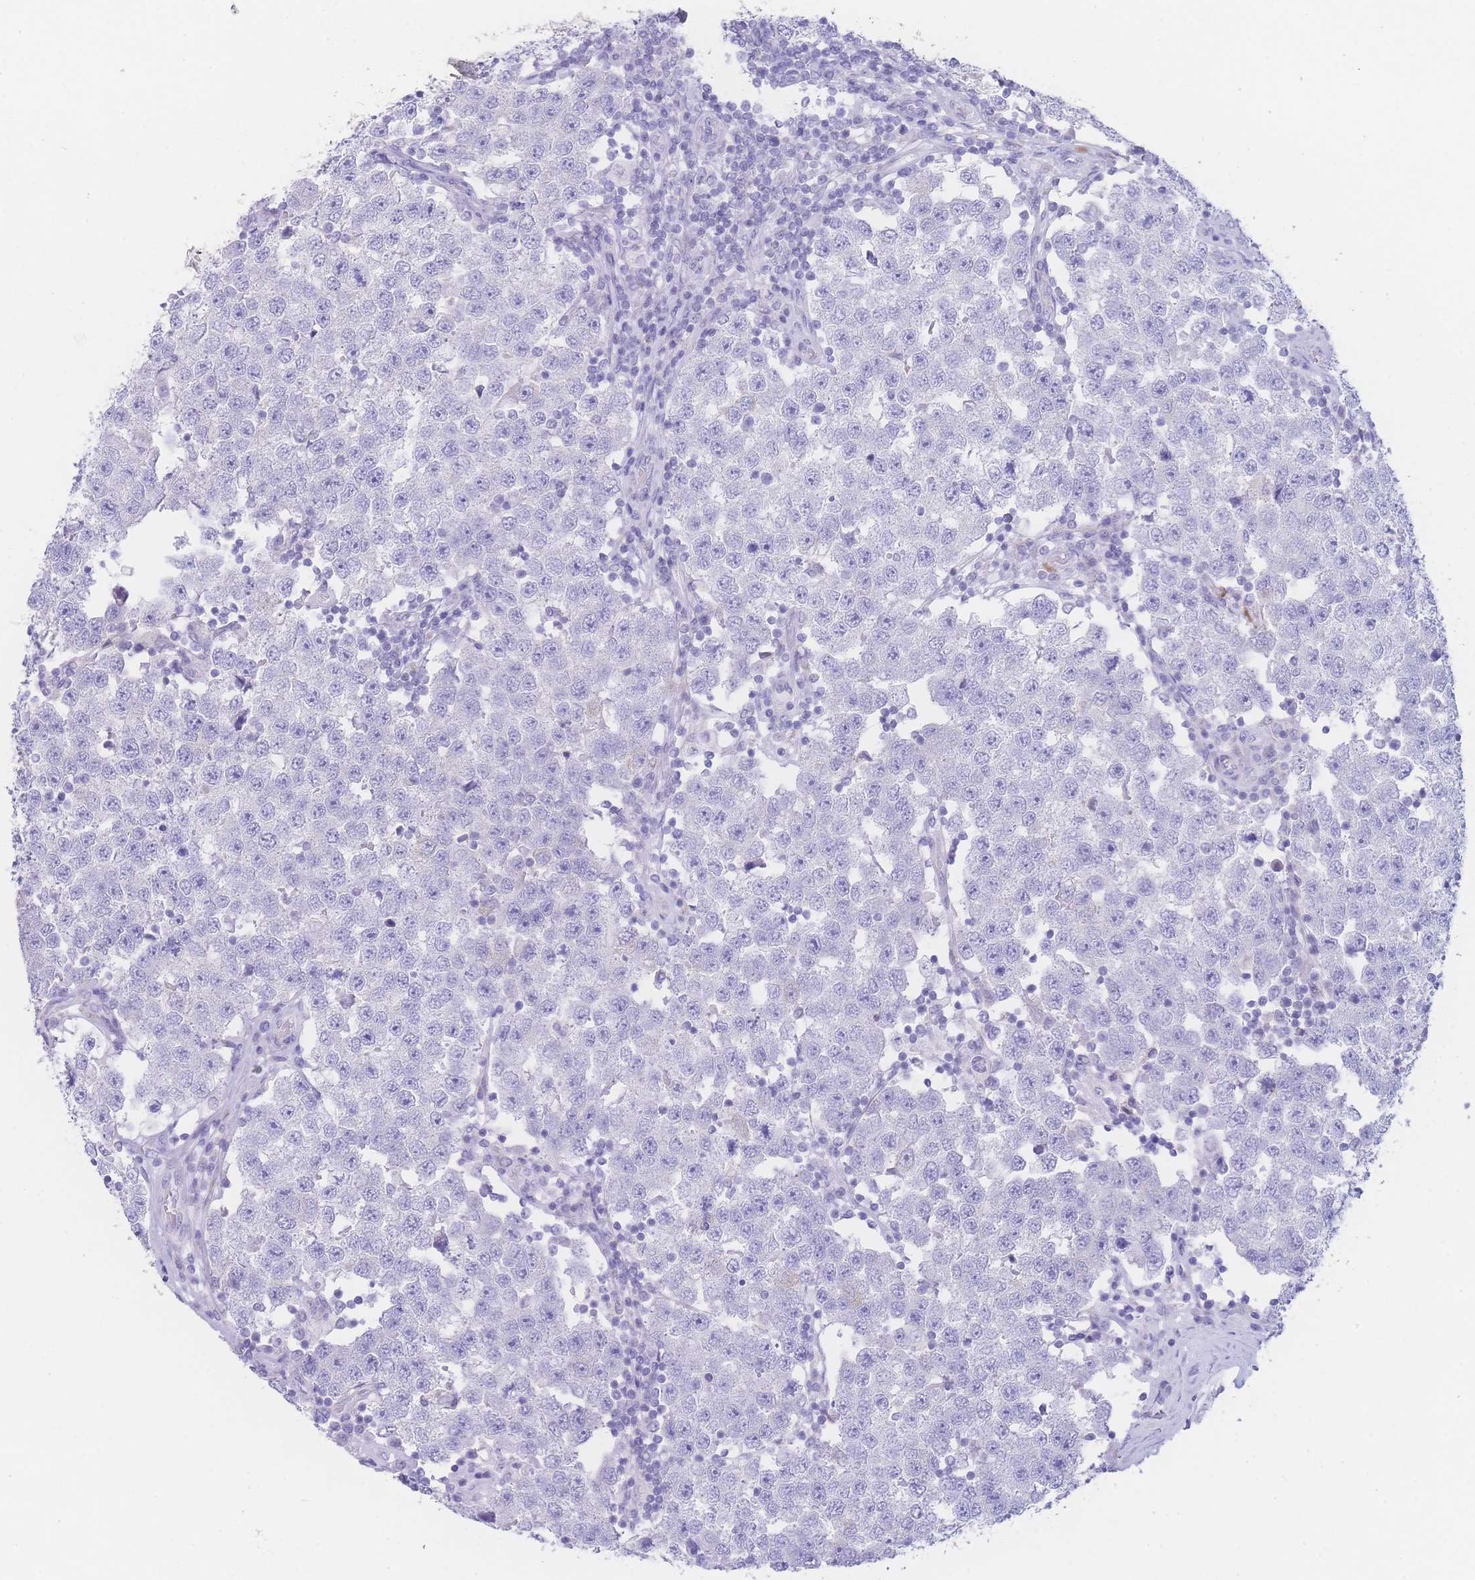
{"staining": {"intensity": "negative", "quantity": "none", "location": "none"}, "tissue": "testis cancer", "cell_type": "Tumor cells", "image_type": "cancer", "snomed": [{"axis": "morphology", "description": "Seminoma, NOS"}, {"axis": "topography", "description": "Testis"}], "caption": "Human testis seminoma stained for a protein using immunohistochemistry exhibits no positivity in tumor cells.", "gene": "NBEAL1", "patient": {"sex": "male", "age": 34}}